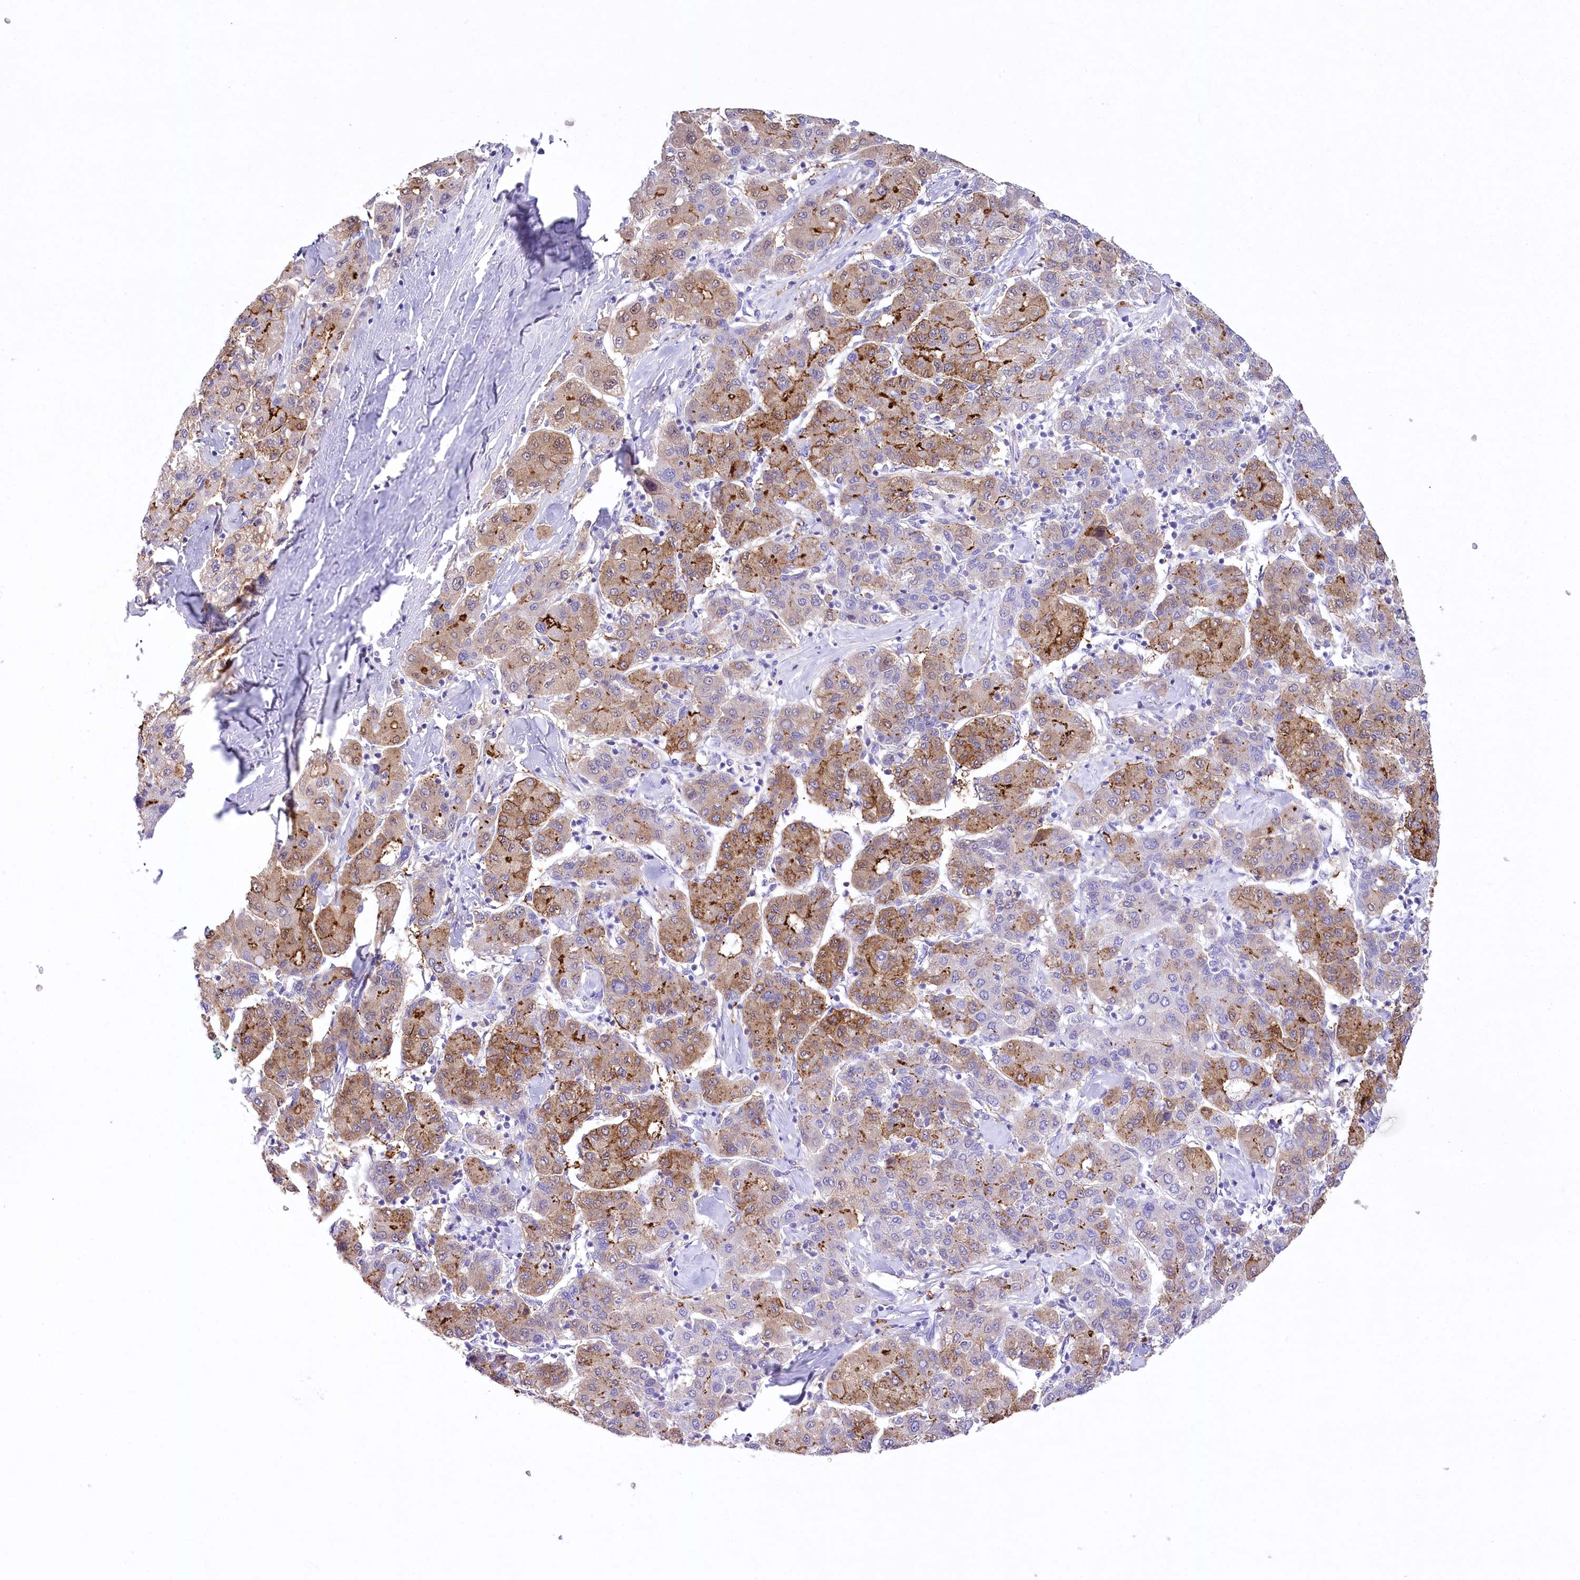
{"staining": {"intensity": "moderate", "quantity": ">75%", "location": "cytoplasmic/membranous"}, "tissue": "liver cancer", "cell_type": "Tumor cells", "image_type": "cancer", "snomed": [{"axis": "morphology", "description": "Carcinoma, Hepatocellular, NOS"}, {"axis": "topography", "description": "Liver"}], "caption": "Protein analysis of liver hepatocellular carcinoma tissue exhibits moderate cytoplasmic/membranous staining in approximately >75% of tumor cells. The protein is shown in brown color, while the nuclei are stained blue.", "gene": "PBLD", "patient": {"sex": "male", "age": 65}}